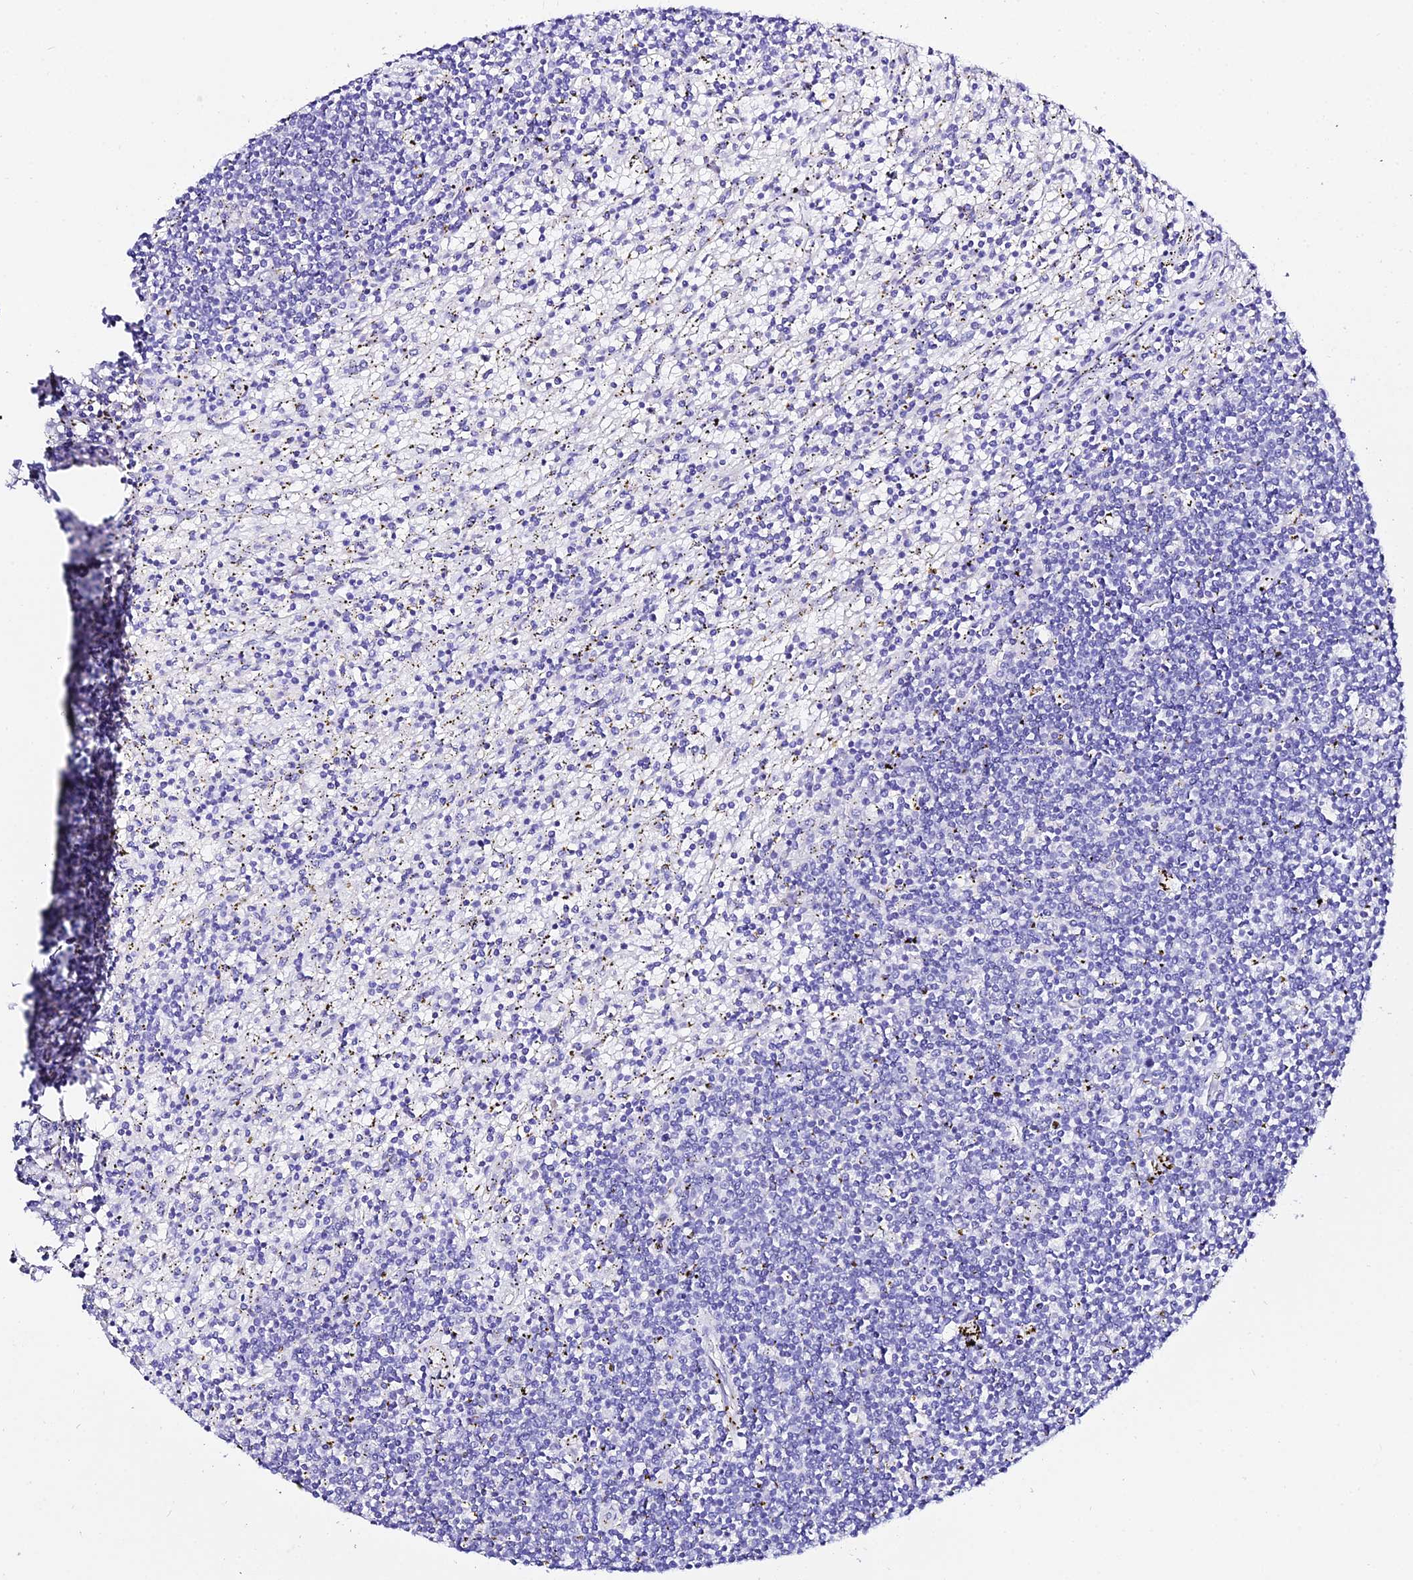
{"staining": {"intensity": "negative", "quantity": "none", "location": "none"}, "tissue": "lymphoma", "cell_type": "Tumor cells", "image_type": "cancer", "snomed": [{"axis": "morphology", "description": "Malignant lymphoma, non-Hodgkin's type, Low grade"}, {"axis": "topography", "description": "Spleen"}], "caption": "Tumor cells show no significant protein positivity in lymphoma.", "gene": "TUBA3D", "patient": {"sex": "male", "age": 76}}